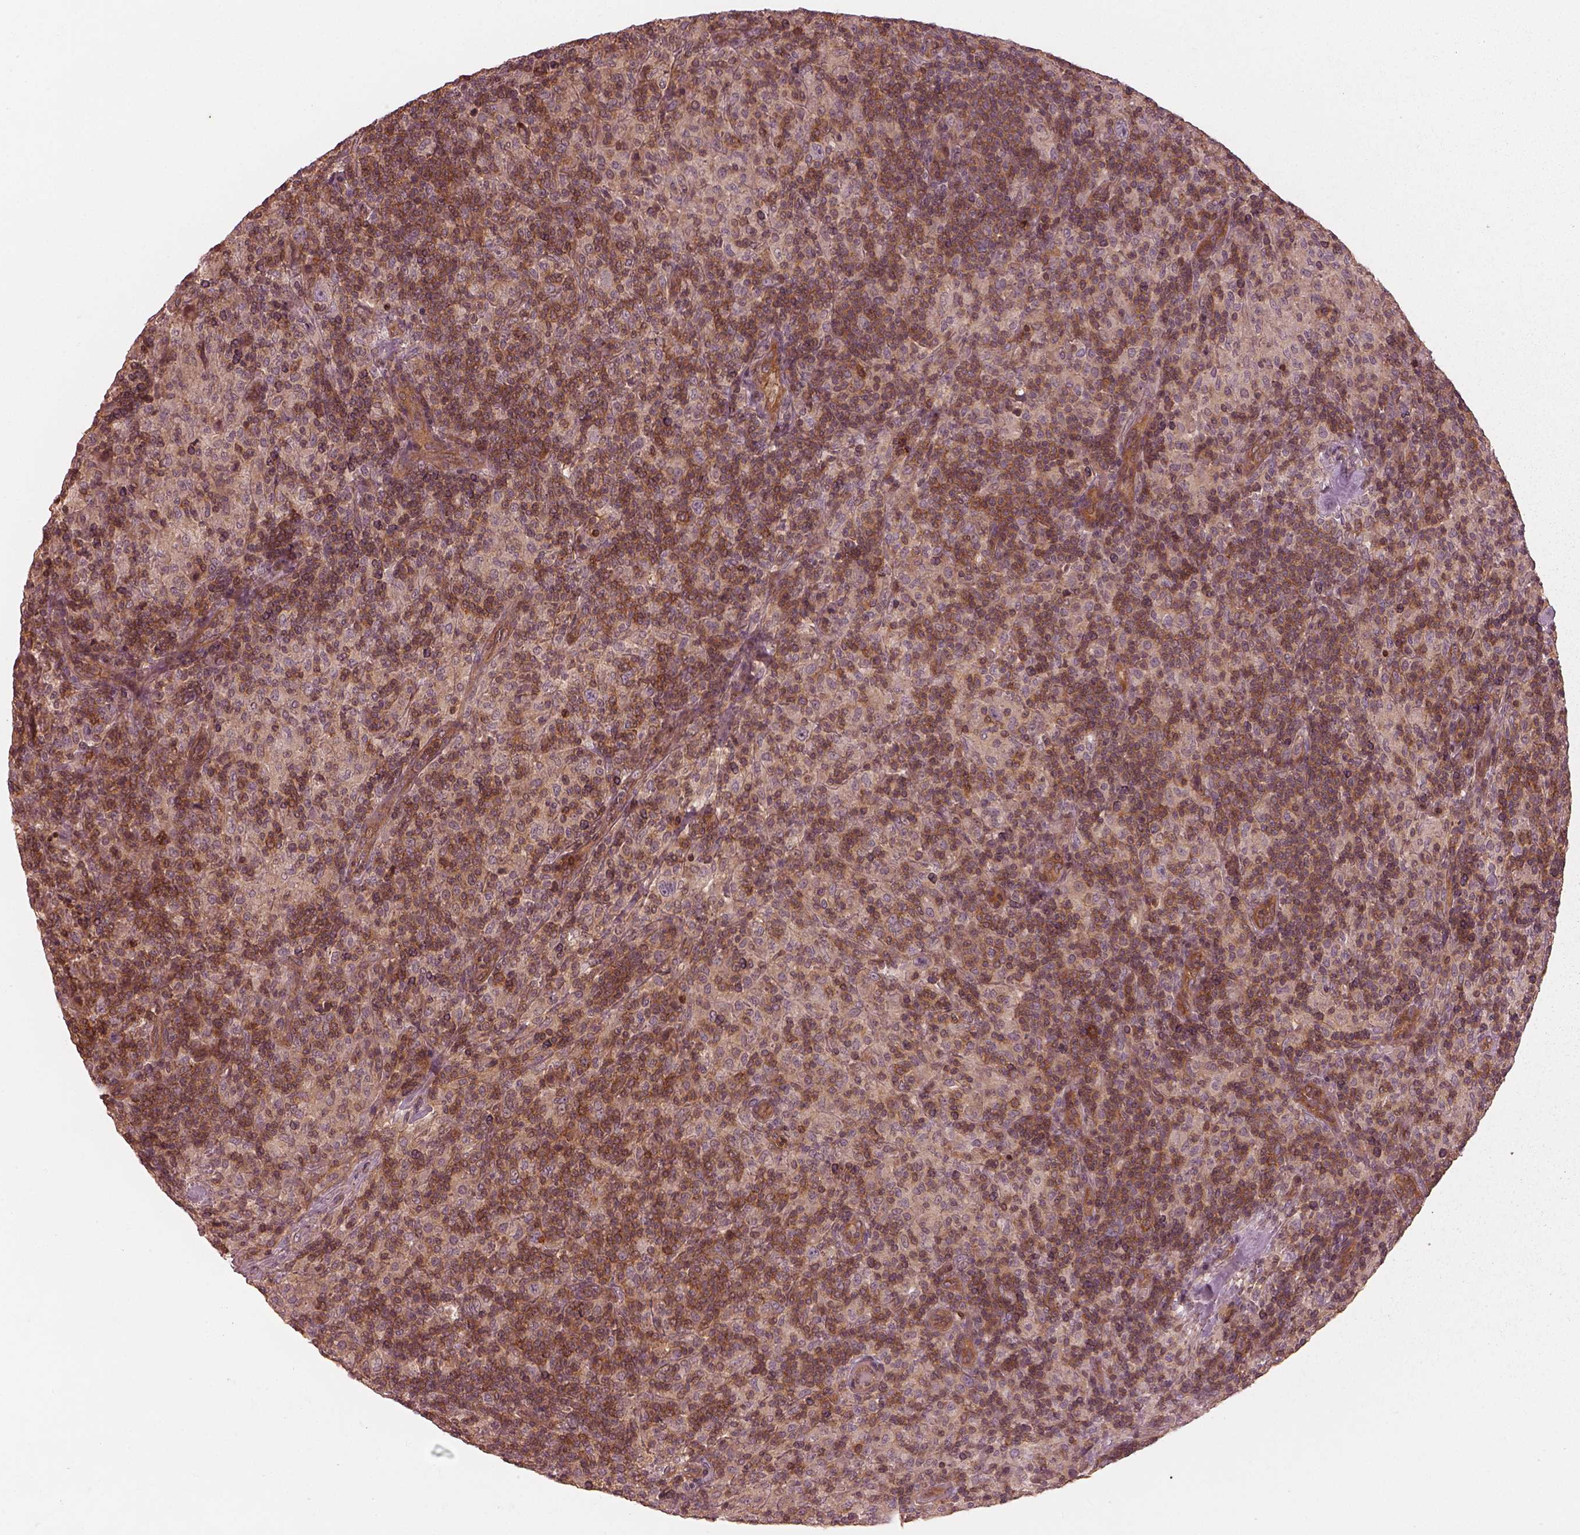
{"staining": {"intensity": "moderate", "quantity": ">75%", "location": "cytoplasmic/membranous"}, "tissue": "lymphoma", "cell_type": "Tumor cells", "image_type": "cancer", "snomed": [{"axis": "morphology", "description": "Hodgkin's disease, NOS"}, {"axis": "topography", "description": "Lymph node"}], "caption": "Moderate cytoplasmic/membranous expression for a protein is appreciated in approximately >75% of tumor cells of Hodgkin's disease using IHC.", "gene": "FAM107B", "patient": {"sex": "male", "age": 70}}